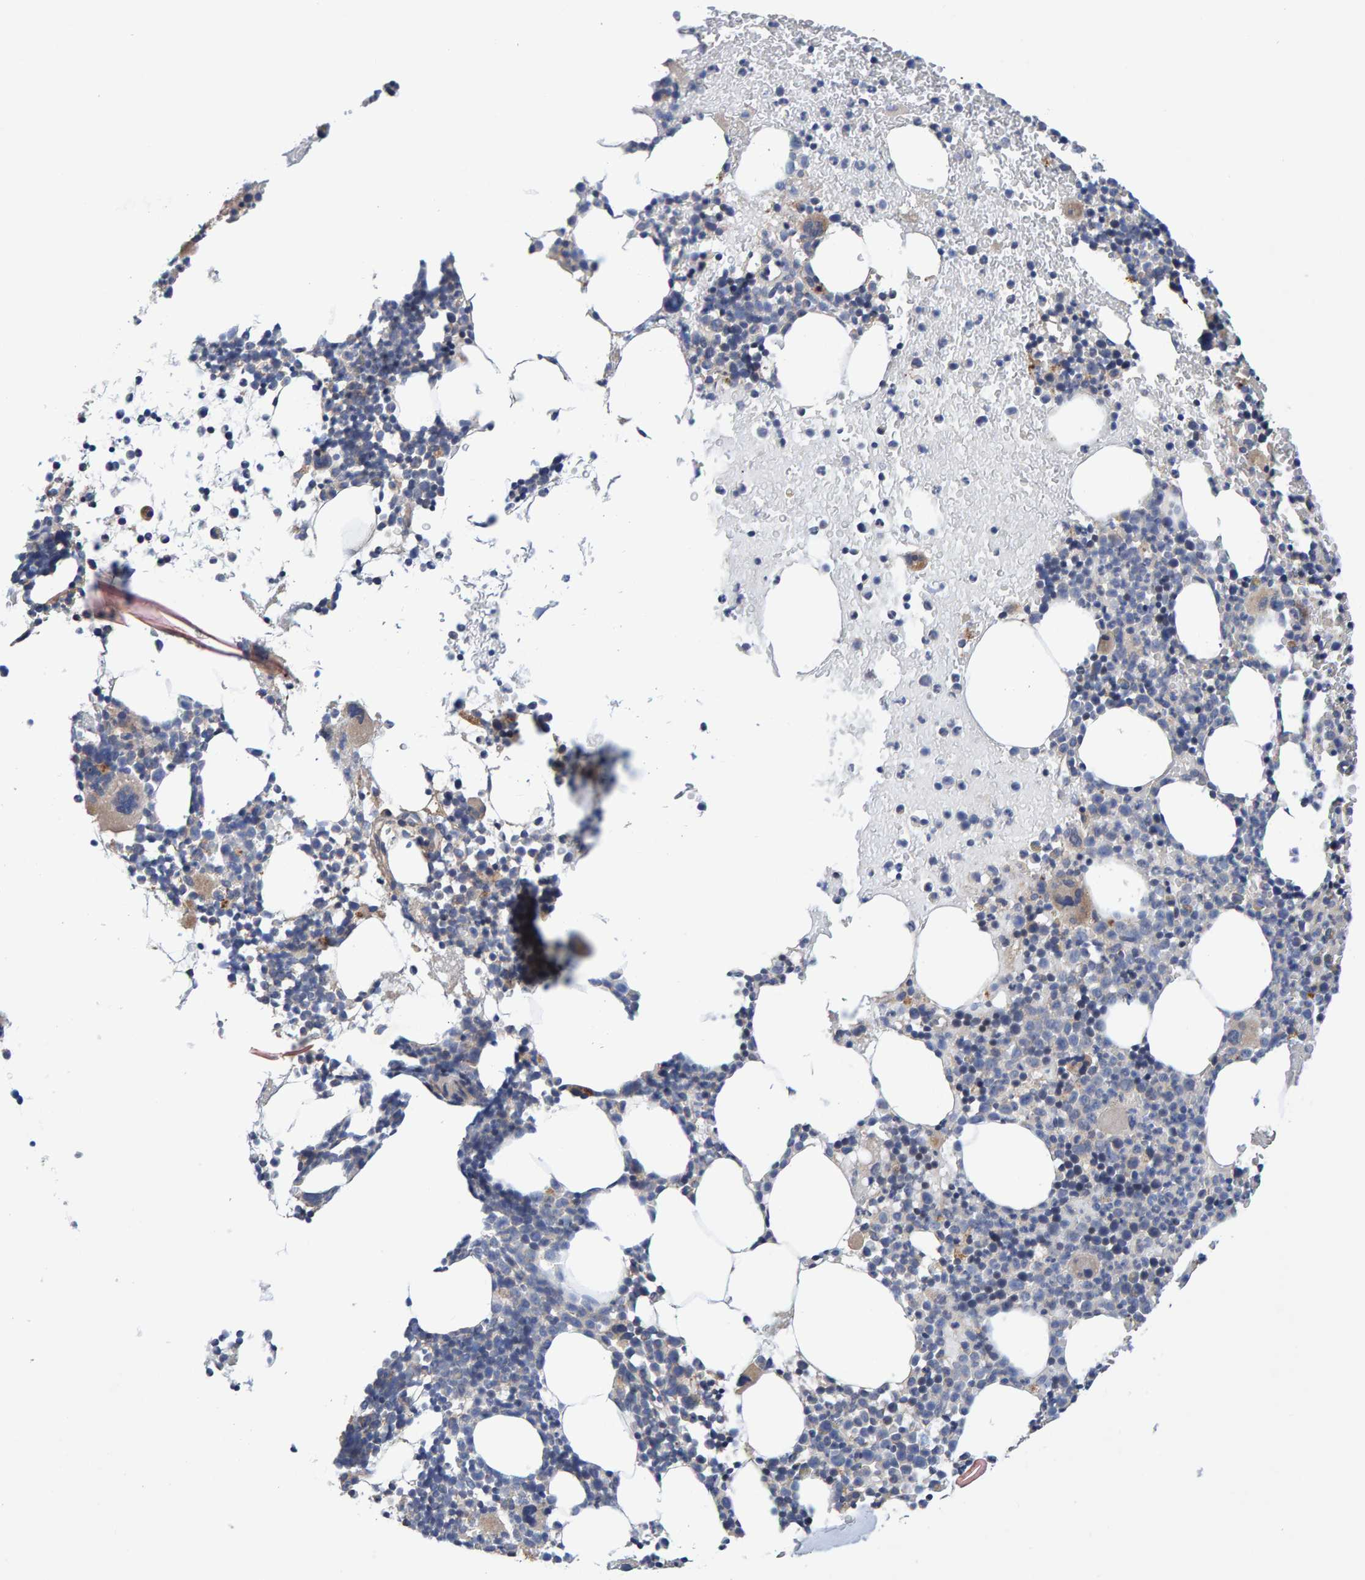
{"staining": {"intensity": "negative", "quantity": "none", "location": "none"}, "tissue": "bone marrow", "cell_type": "Hematopoietic cells", "image_type": "normal", "snomed": [{"axis": "morphology", "description": "Normal tissue, NOS"}, {"axis": "morphology", "description": "Inflammation, NOS"}, {"axis": "topography", "description": "Bone marrow"}], "caption": "The image reveals no staining of hematopoietic cells in benign bone marrow.", "gene": "EFR3A", "patient": {"sex": "male", "age": 78}}